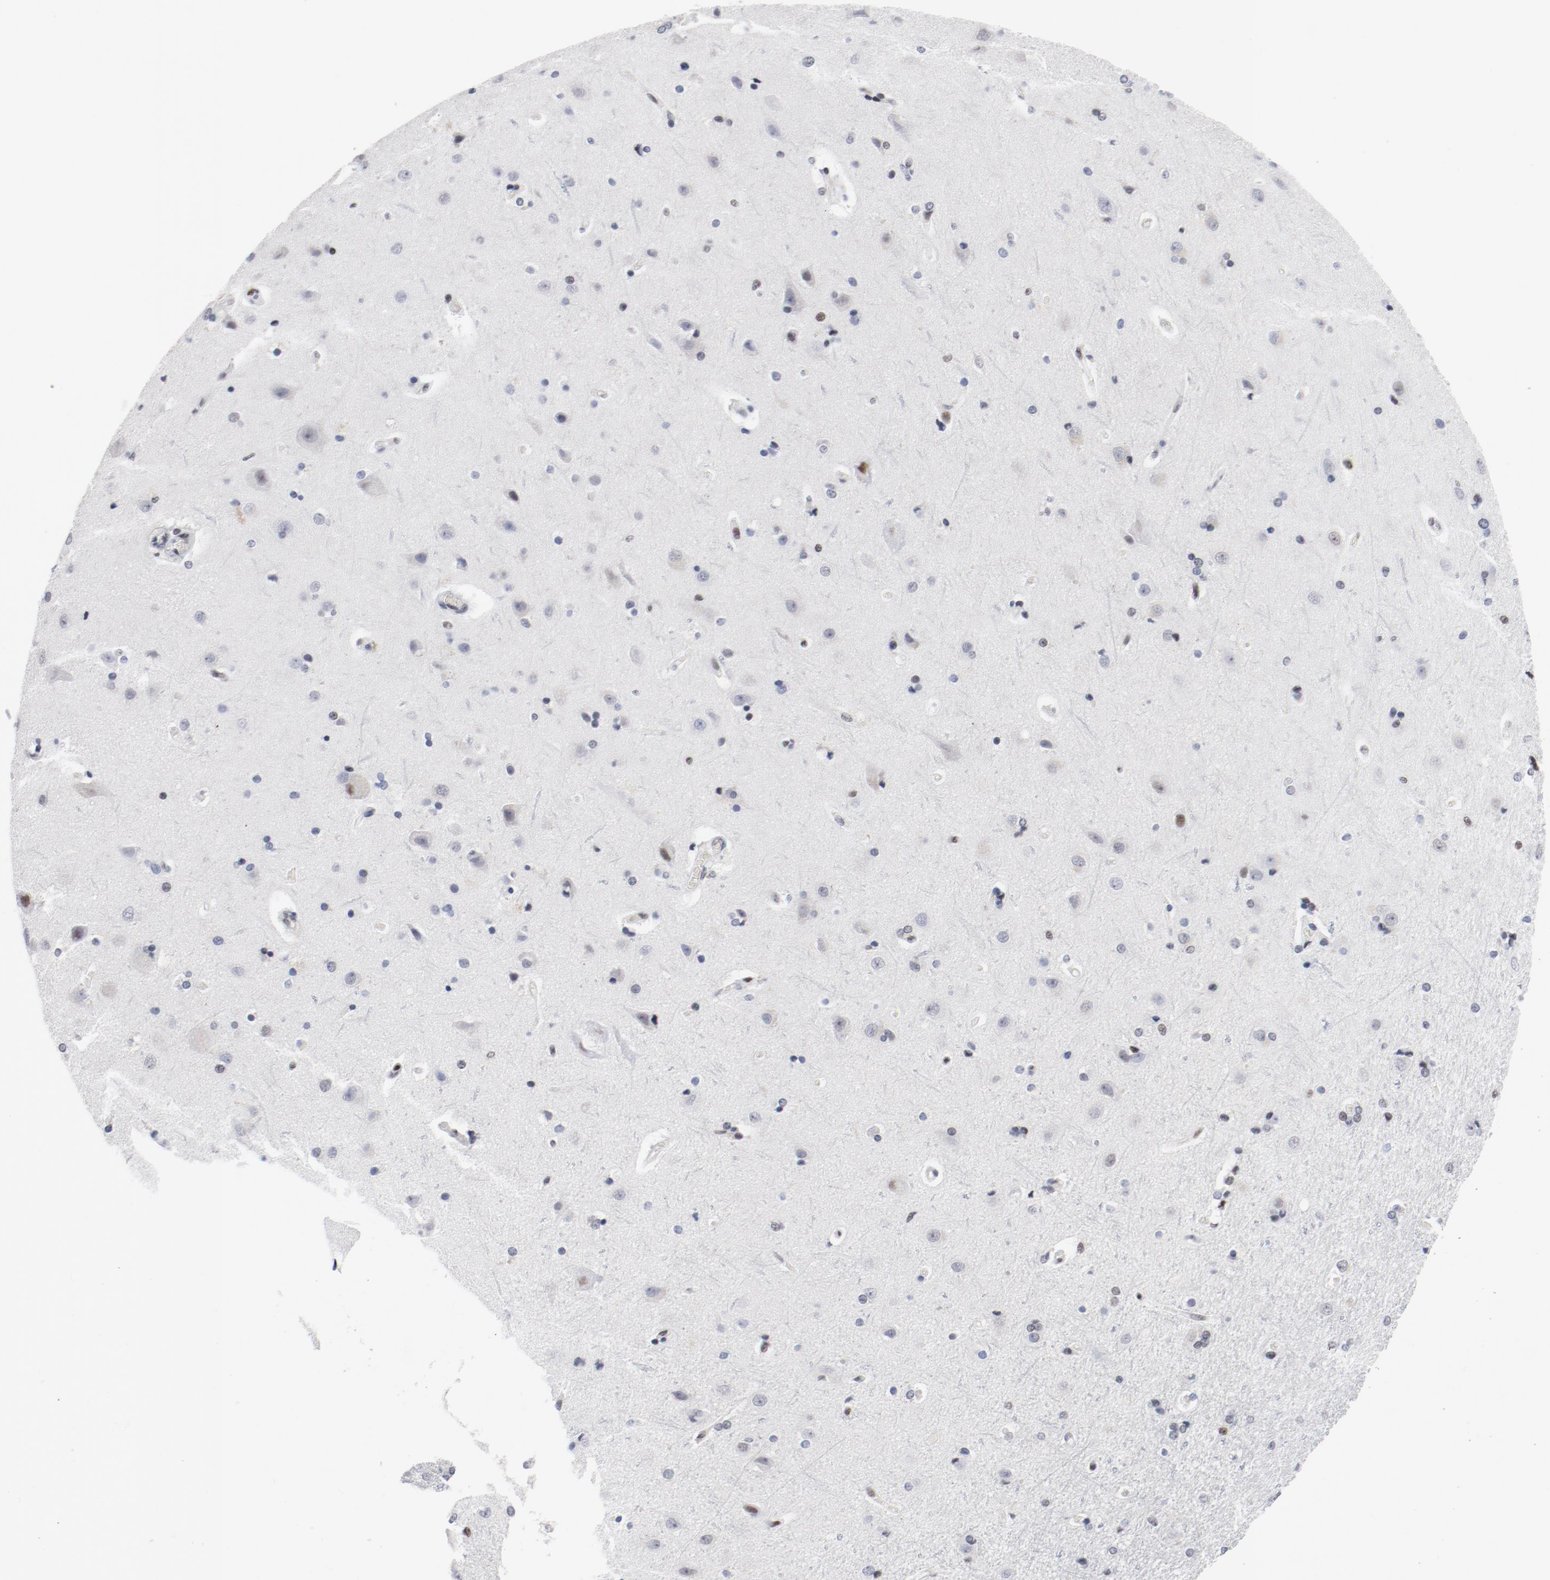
{"staining": {"intensity": "negative", "quantity": "none", "location": "none"}, "tissue": "cerebral cortex", "cell_type": "Endothelial cells", "image_type": "normal", "snomed": [{"axis": "morphology", "description": "Normal tissue, NOS"}, {"axis": "topography", "description": "Cerebral cortex"}], "caption": "The image shows no significant expression in endothelial cells of cerebral cortex.", "gene": "POLD1", "patient": {"sex": "male", "age": 62}}